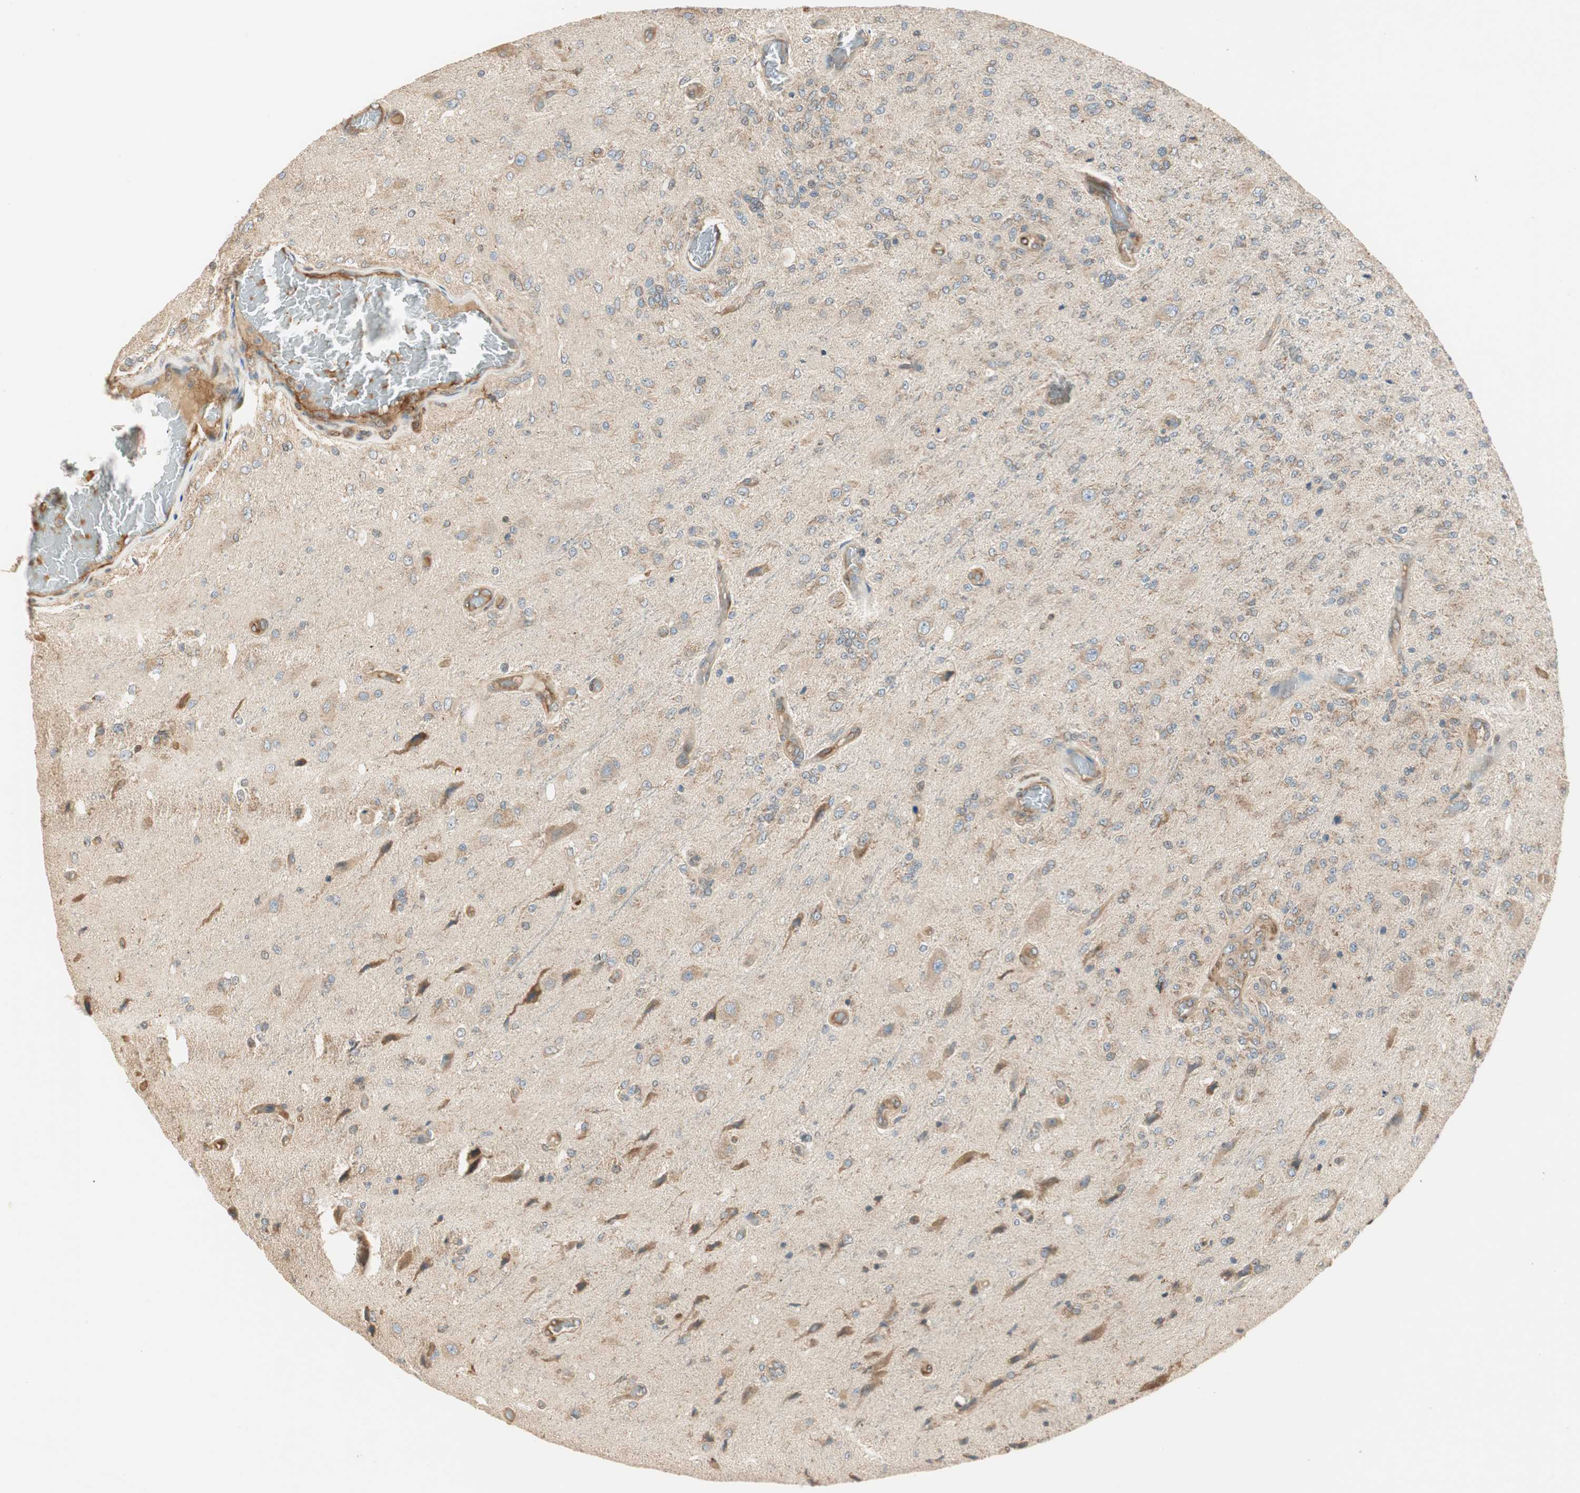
{"staining": {"intensity": "weak", "quantity": ">75%", "location": "cytoplasmic/membranous"}, "tissue": "glioma", "cell_type": "Tumor cells", "image_type": "cancer", "snomed": [{"axis": "morphology", "description": "Normal tissue, NOS"}, {"axis": "morphology", "description": "Glioma, malignant, High grade"}, {"axis": "topography", "description": "Cerebral cortex"}], "caption": "Weak cytoplasmic/membranous protein positivity is identified in about >75% of tumor cells in malignant high-grade glioma. The staining was performed using DAB (3,3'-diaminobenzidine), with brown indicating positive protein expression. Nuclei are stained blue with hematoxylin.", "gene": "CTTNBP2NL", "patient": {"sex": "male", "age": 77}}